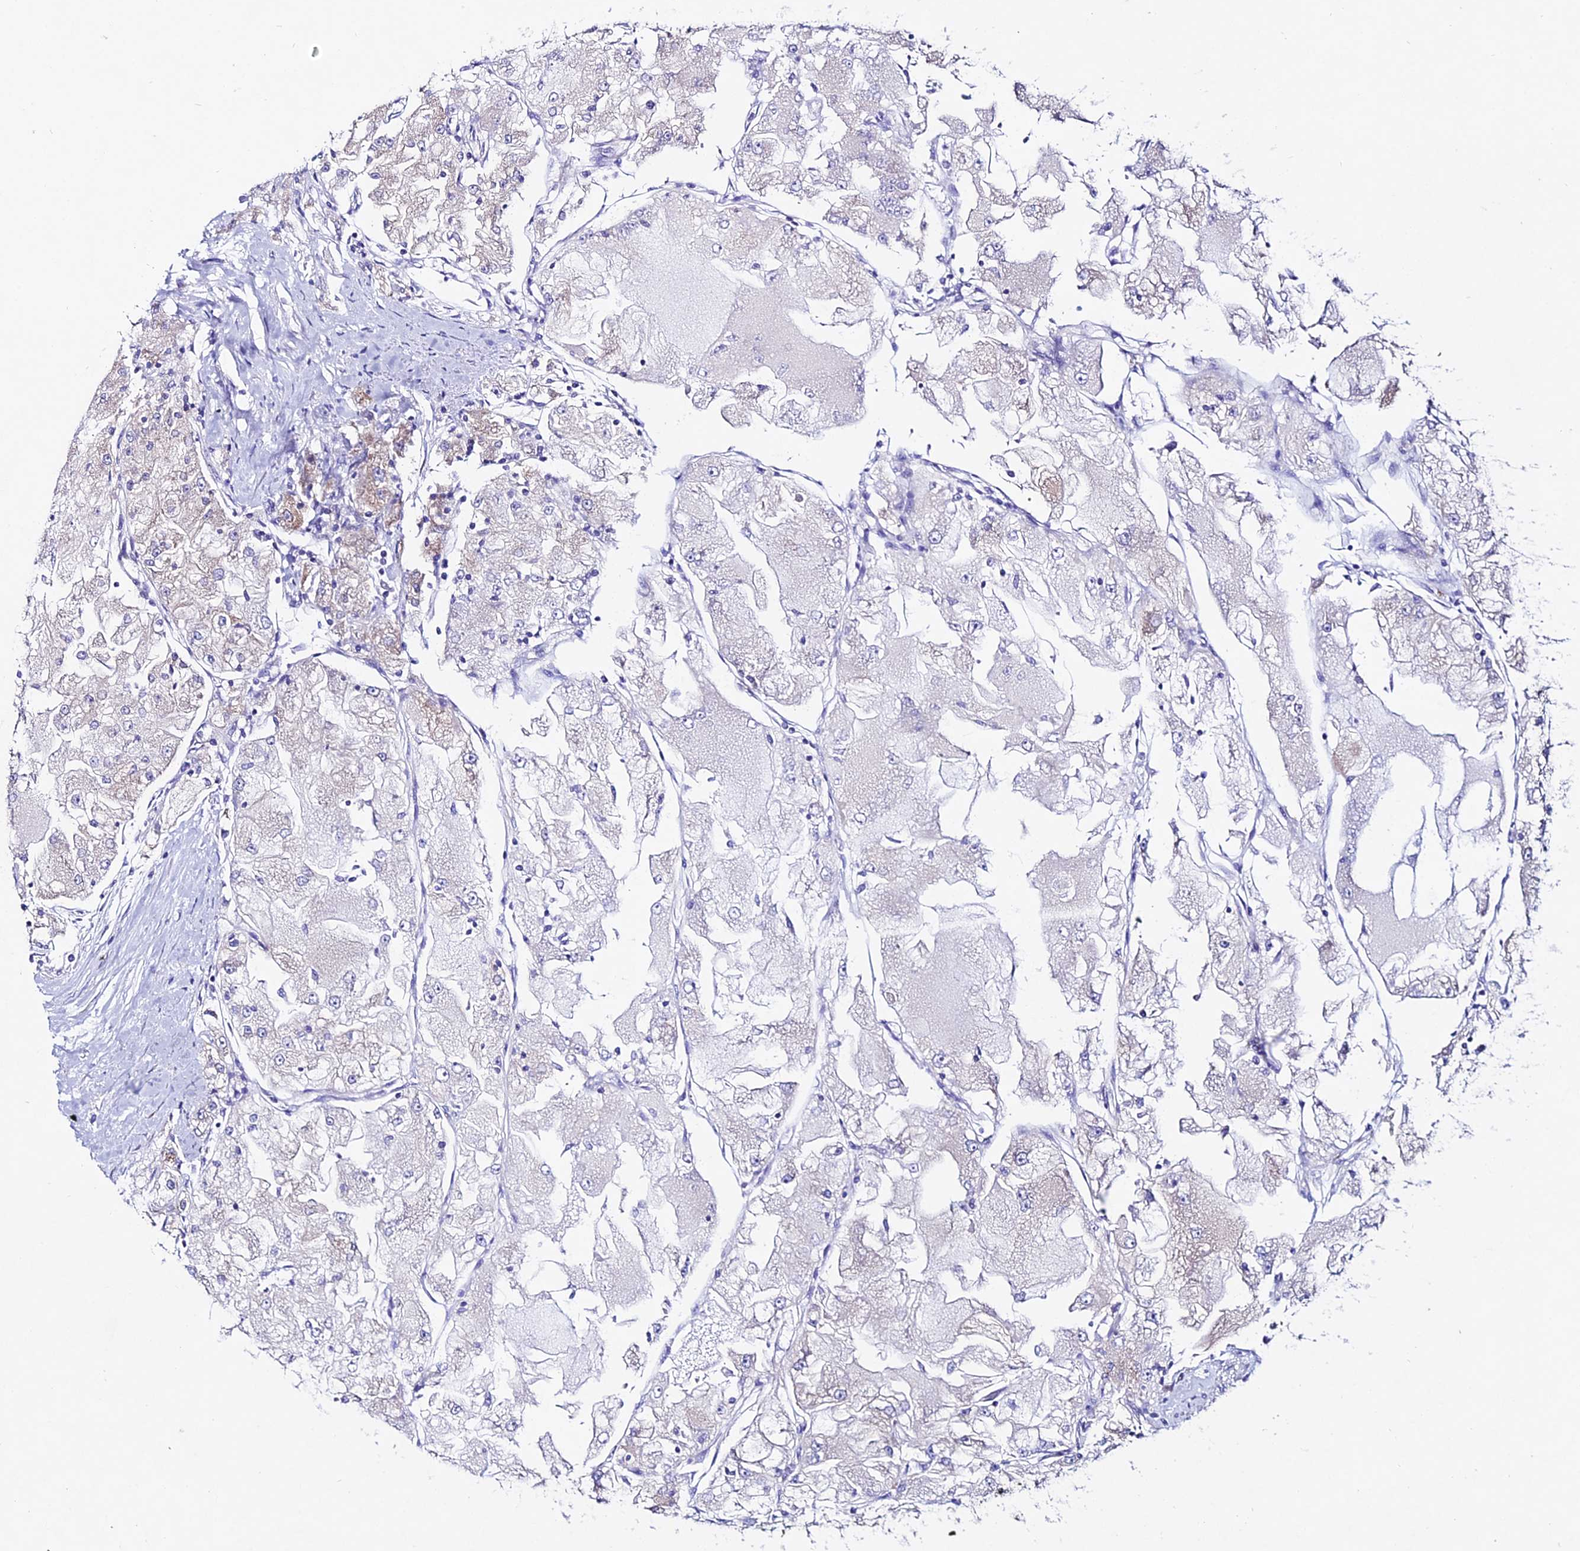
{"staining": {"intensity": "negative", "quantity": "none", "location": "none"}, "tissue": "renal cancer", "cell_type": "Tumor cells", "image_type": "cancer", "snomed": [{"axis": "morphology", "description": "Adenocarcinoma, NOS"}, {"axis": "topography", "description": "Kidney"}], "caption": "DAB immunohistochemical staining of human renal cancer displays no significant expression in tumor cells.", "gene": "OR51Q1", "patient": {"sex": "female", "age": 72}}